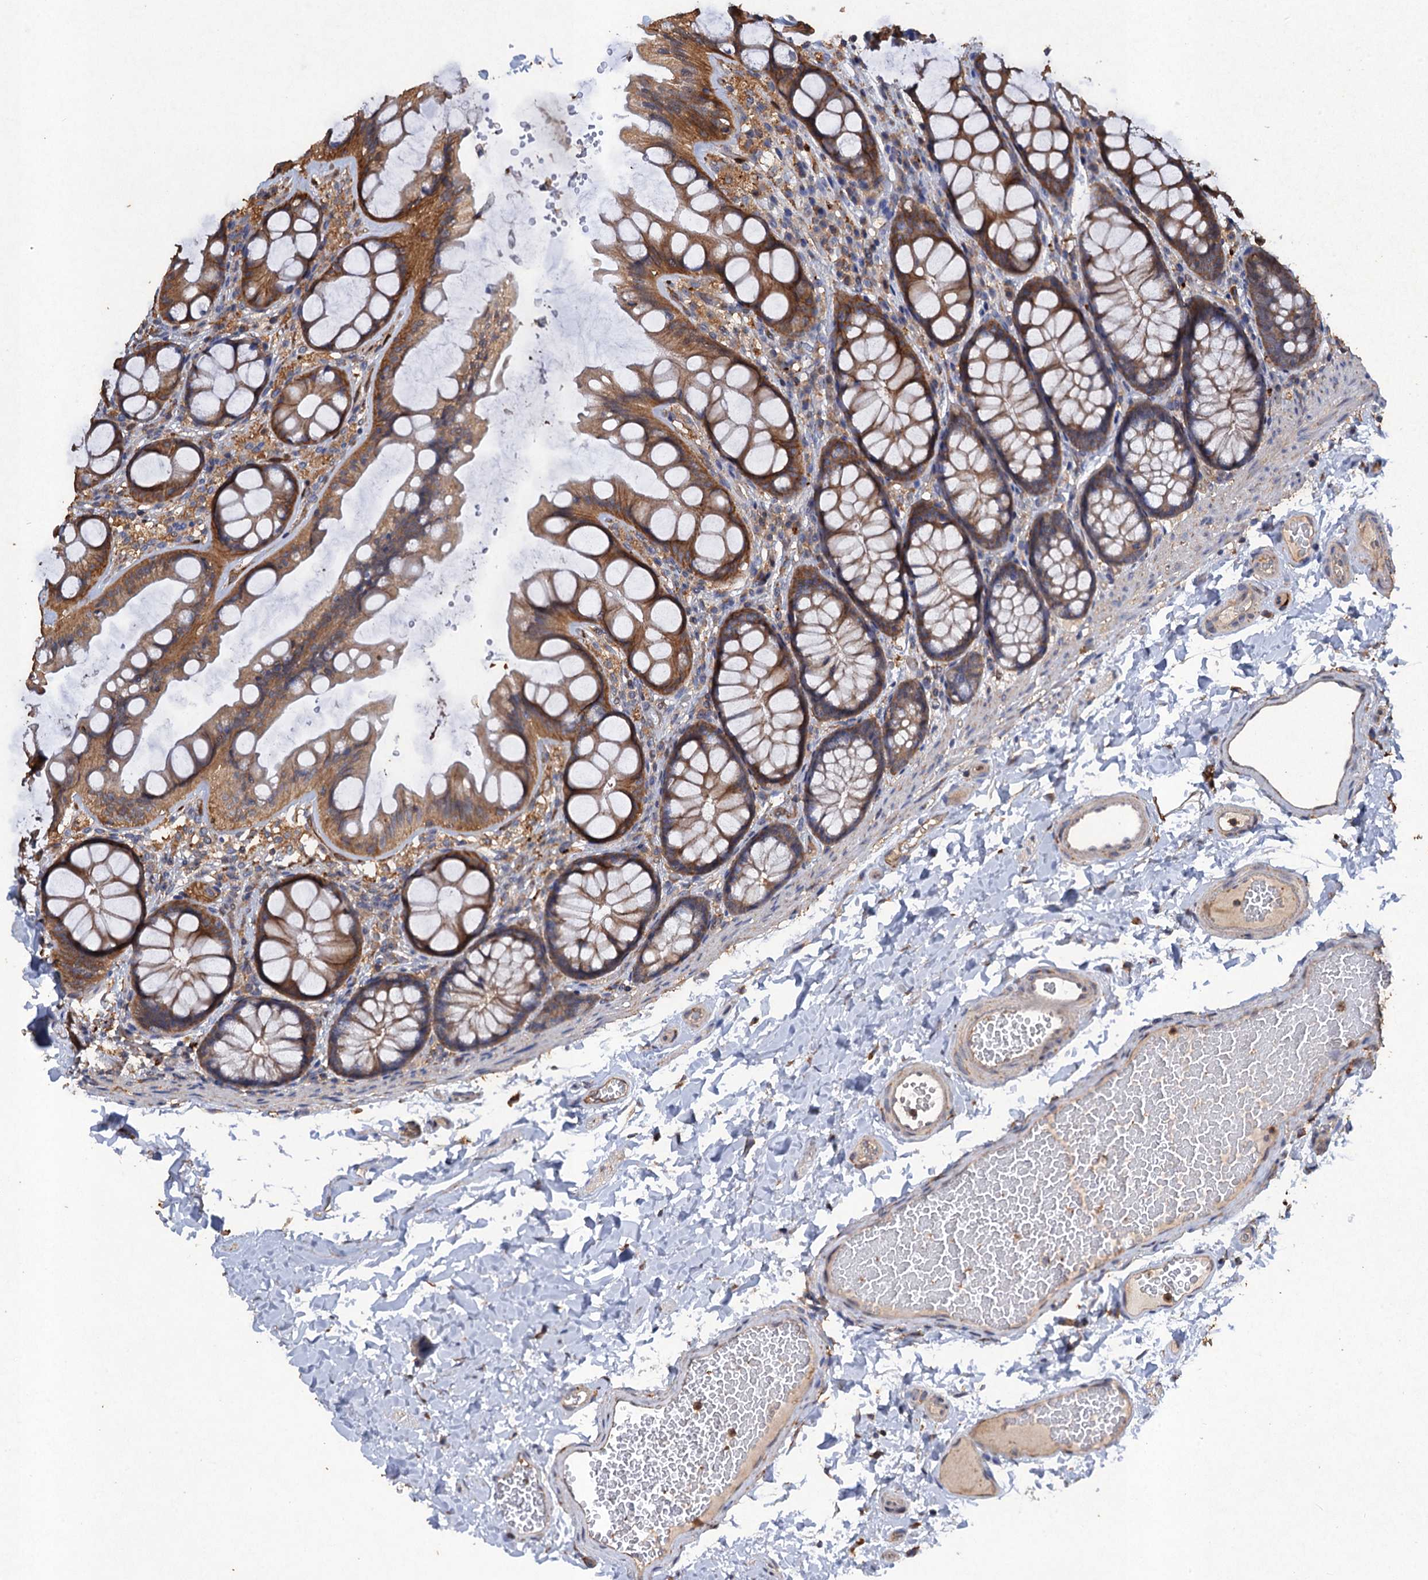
{"staining": {"intensity": "weak", "quantity": ">75%", "location": "cytoplasmic/membranous"}, "tissue": "colon", "cell_type": "Endothelial cells", "image_type": "normal", "snomed": [{"axis": "morphology", "description": "Normal tissue, NOS"}, {"axis": "topography", "description": "Colon"}], "caption": "A histopathology image showing weak cytoplasmic/membranous staining in about >75% of endothelial cells in unremarkable colon, as visualized by brown immunohistochemical staining.", "gene": "SCUBE3", "patient": {"sex": "male", "age": 47}}